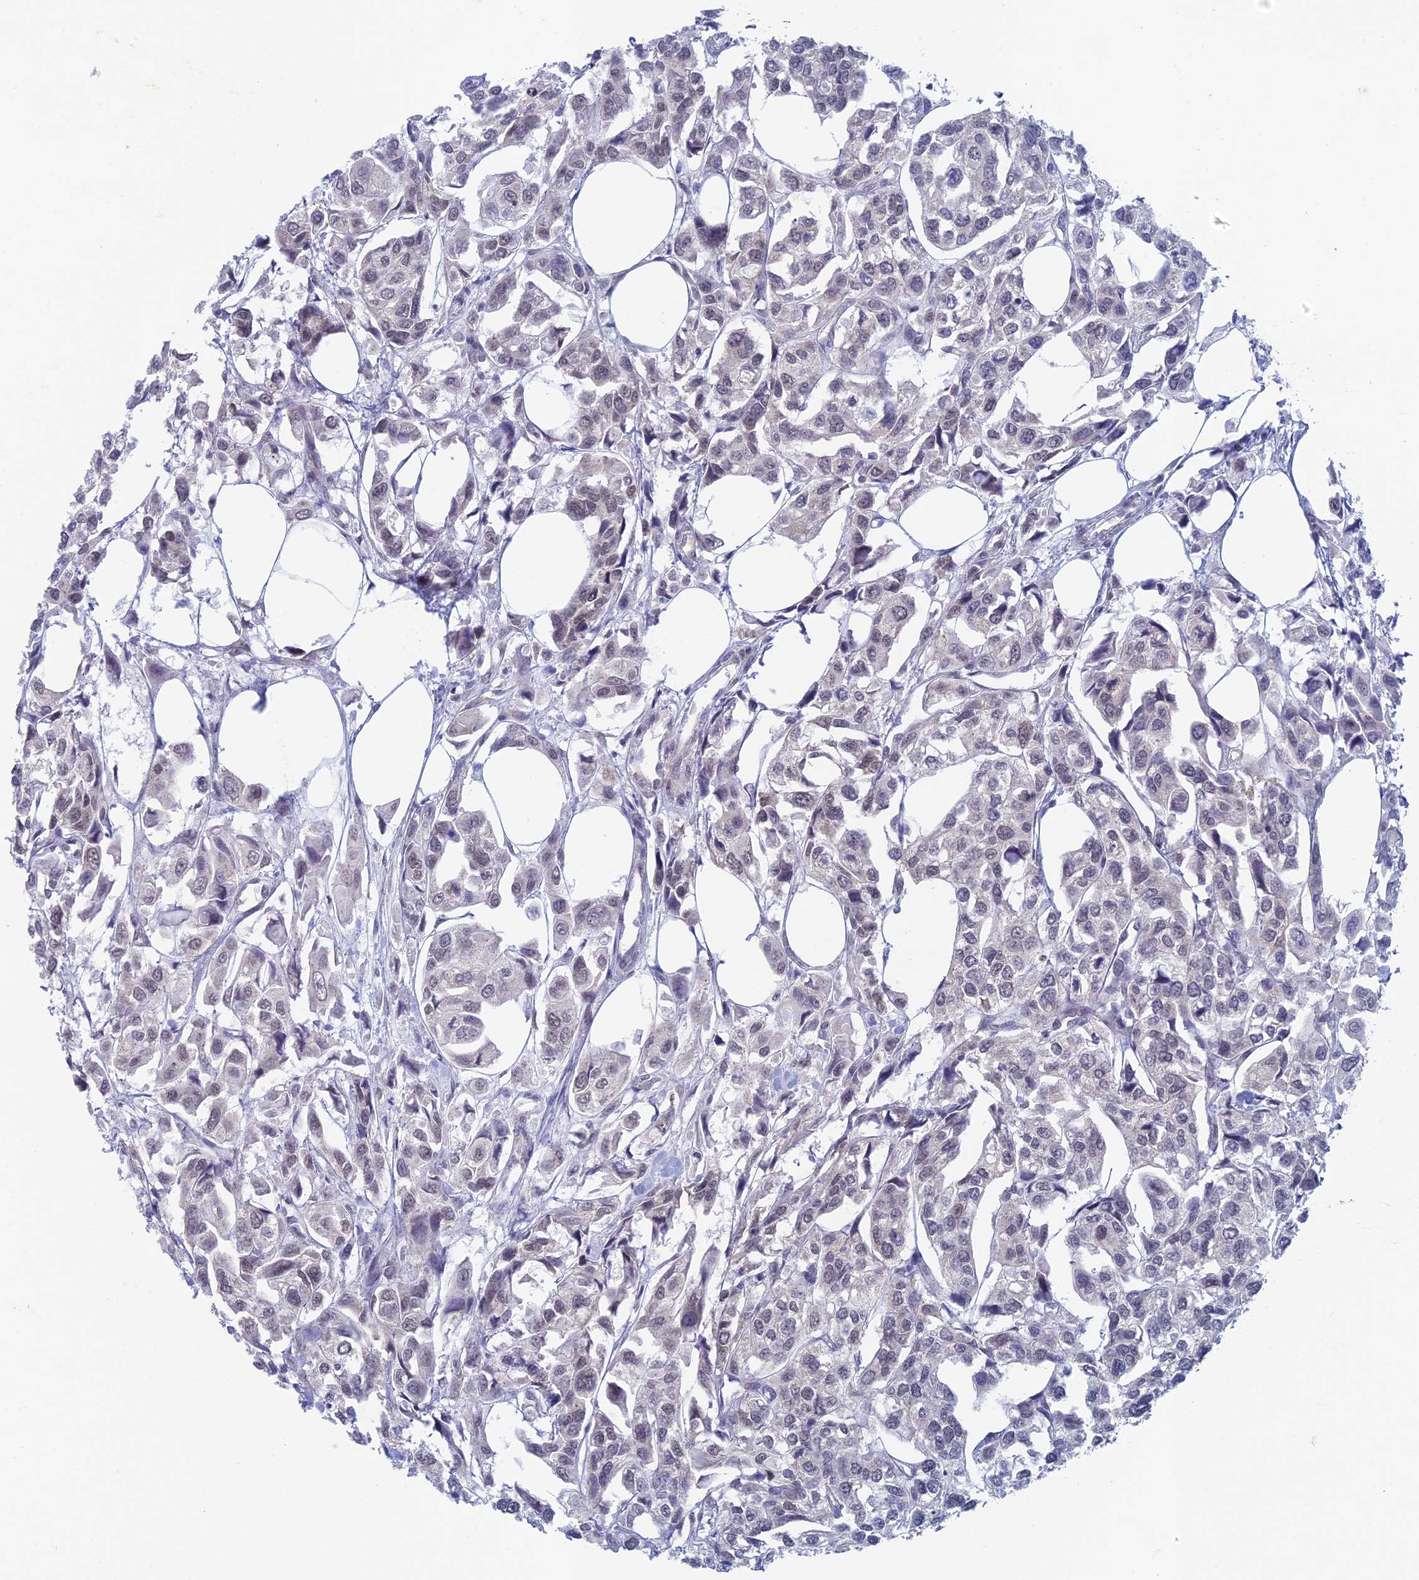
{"staining": {"intensity": "weak", "quantity": "<25%", "location": "nuclear"}, "tissue": "urothelial cancer", "cell_type": "Tumor cells", "image_type": "cancer", "snomed": [{"axis": "morphology", "description": "Urothelial carcinoma, High grade"}, {"axis": "topography", "description": "Urinary bladder"}], "caption": "Tumor cells are negative for protein expression in human urothelial cancer.", "gene": "NABP2", "patient": {"sex": "male", "age": 67}}